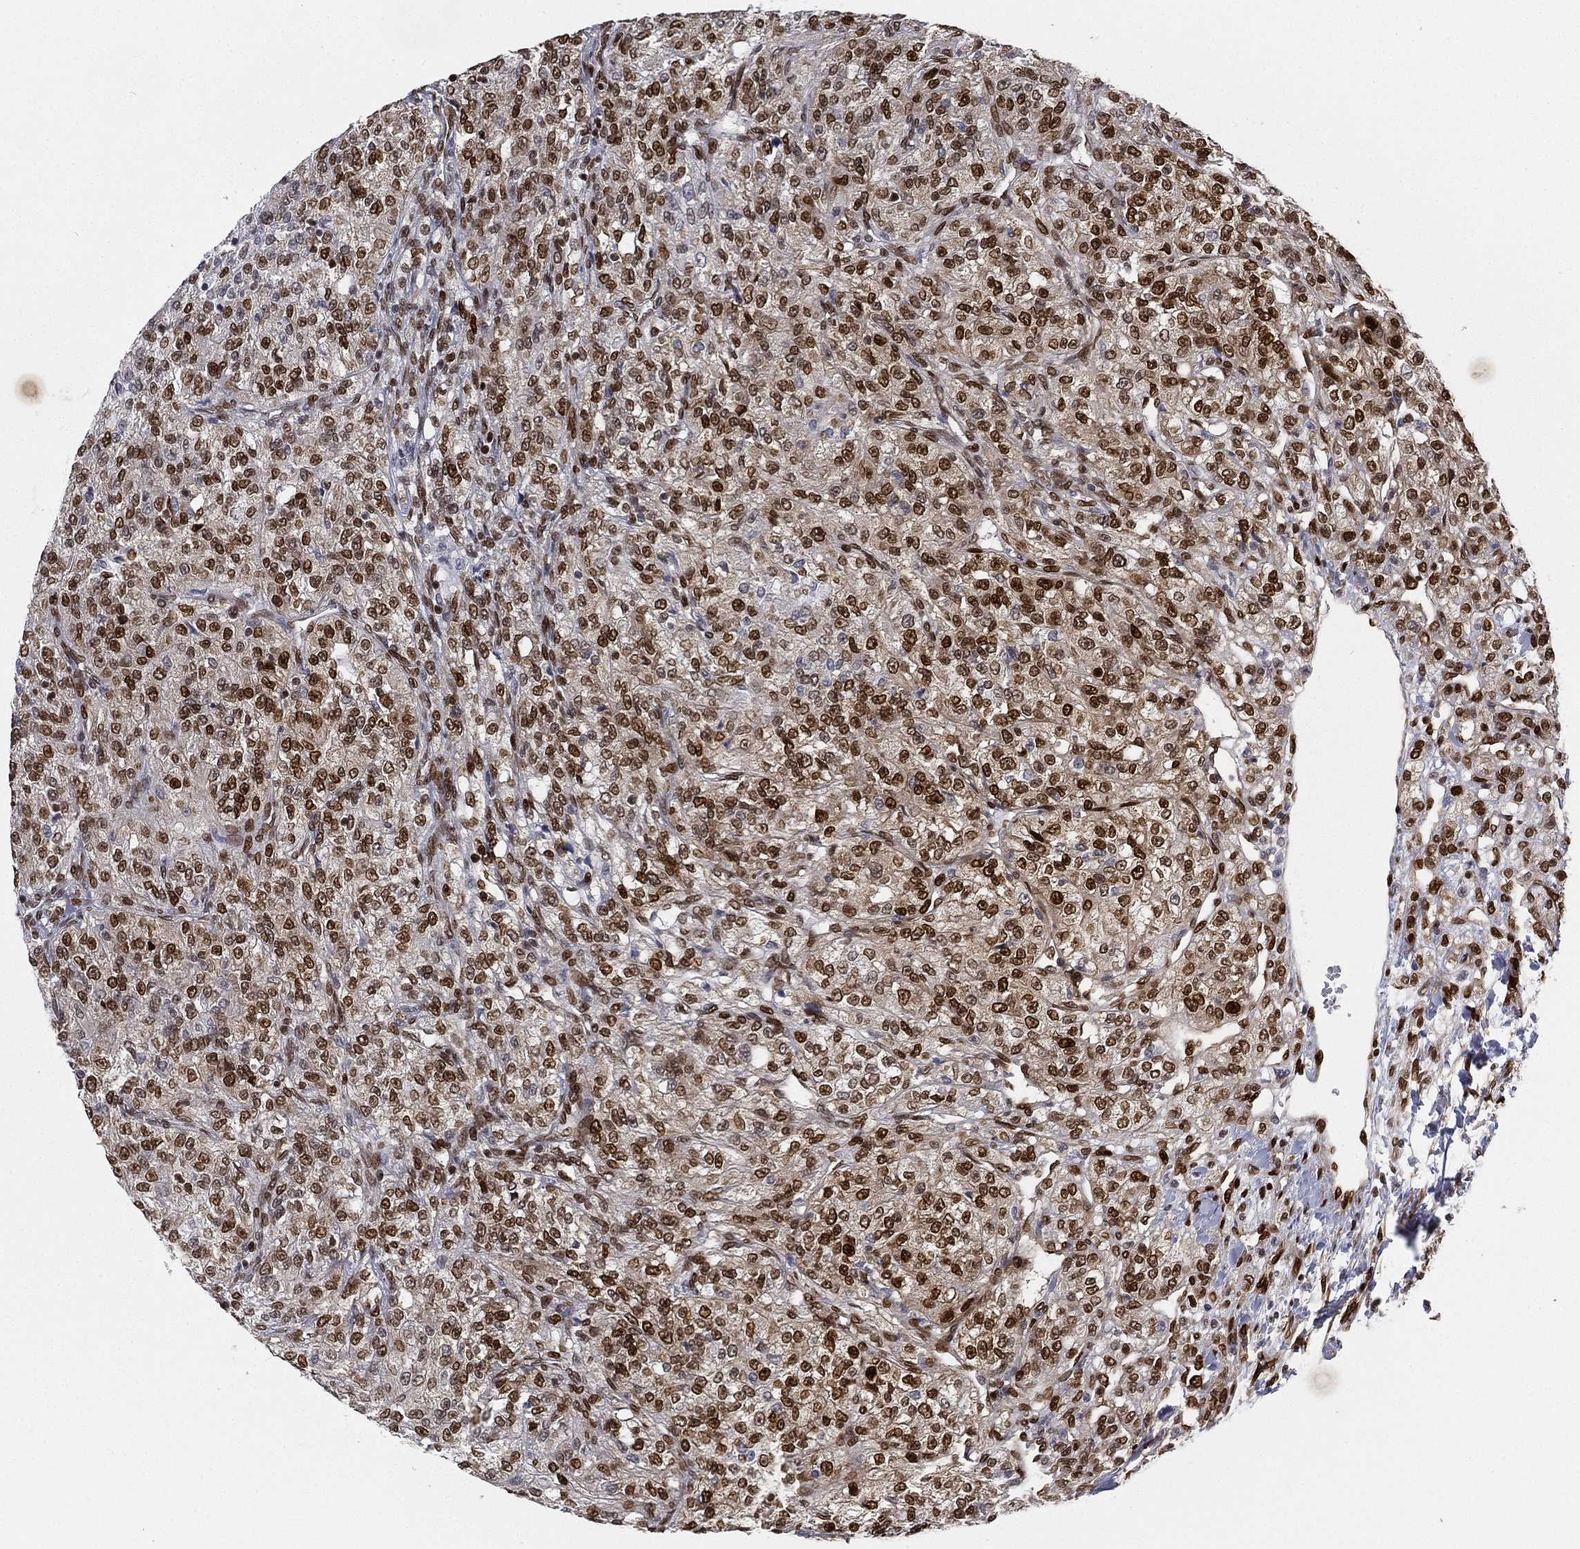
{"staining": {"intensity": "strong", "quantity": "25%-75%", "location": "nuclear"}, "tissue": "renal cancer", "cell_type": "Tumor cells", "image_type": "cancer", "snomed": [{"axis": "morphology", "description": "Adenocarcinoma, NOS"}, {"axis": "topography", "description": "Kidney"}], "caption": "Approximately 25%-75% of tumor cells in renal adenocarcinoma demonstrate strong nuclear protein staining as visualized by brown immunohistochemical staining.", "gene": "LMNB1", "patient": {"sex": "female", "age": 63}}